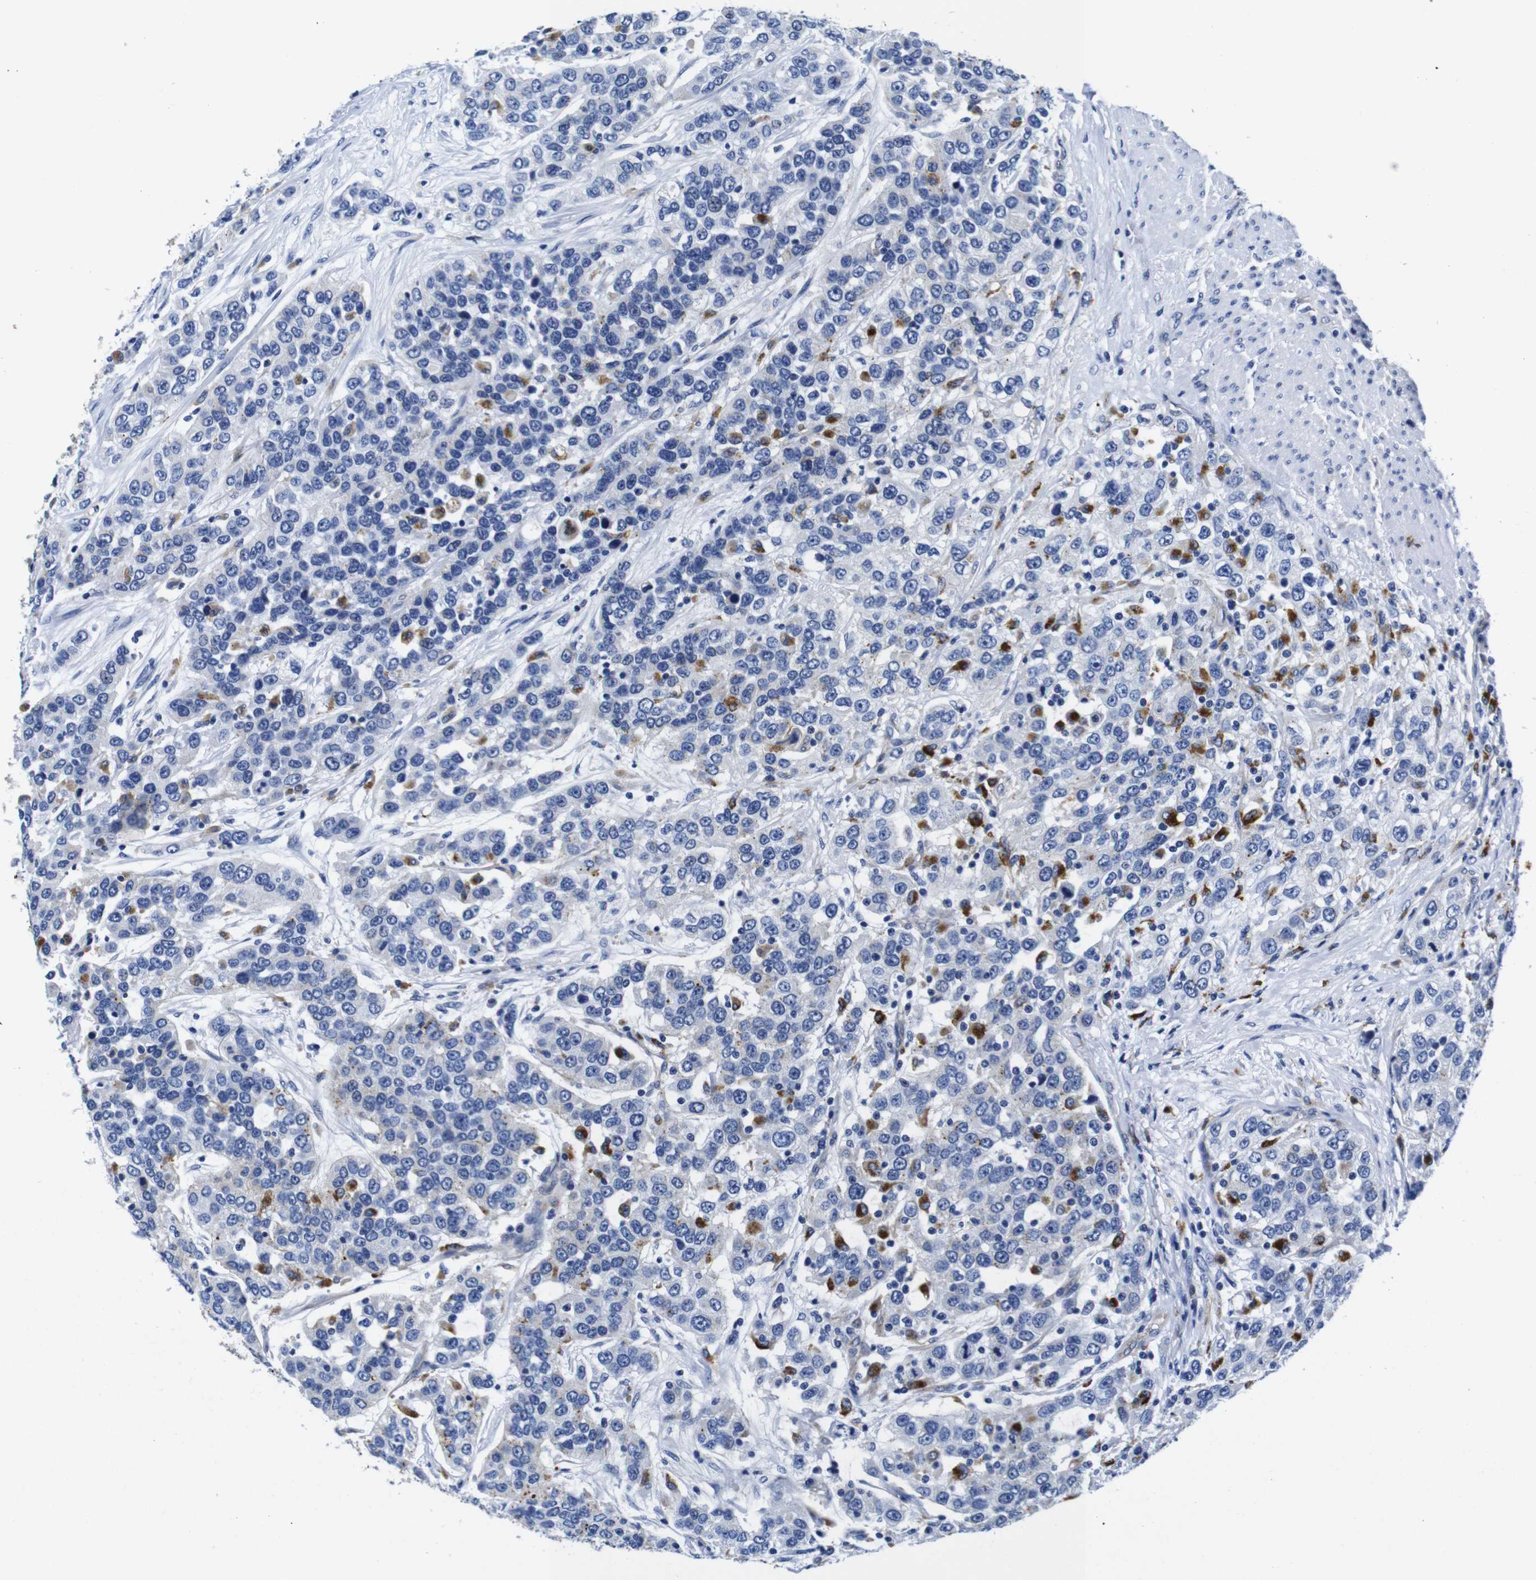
{"staining": {"intensity": "negative", "quantity": "none", "location": "none"}, "tissue": "urothelial cancer", "cell_type": "Tumor cells", "image_type": "cancer", "snomed": [{"axis": "morphology", "description": "Urothelial carcinoma, High grade"}, {"axis": "topography", "description": "Urinary bladder"}], "caption": "DAB (3,3'-diaminobenzidine) immunohistochemical staining of human urothelial cancer reveals no significant positivity in tumor cells.", "gene": "GIMAP2", "patient": {"sex": "female", "age": 80}}